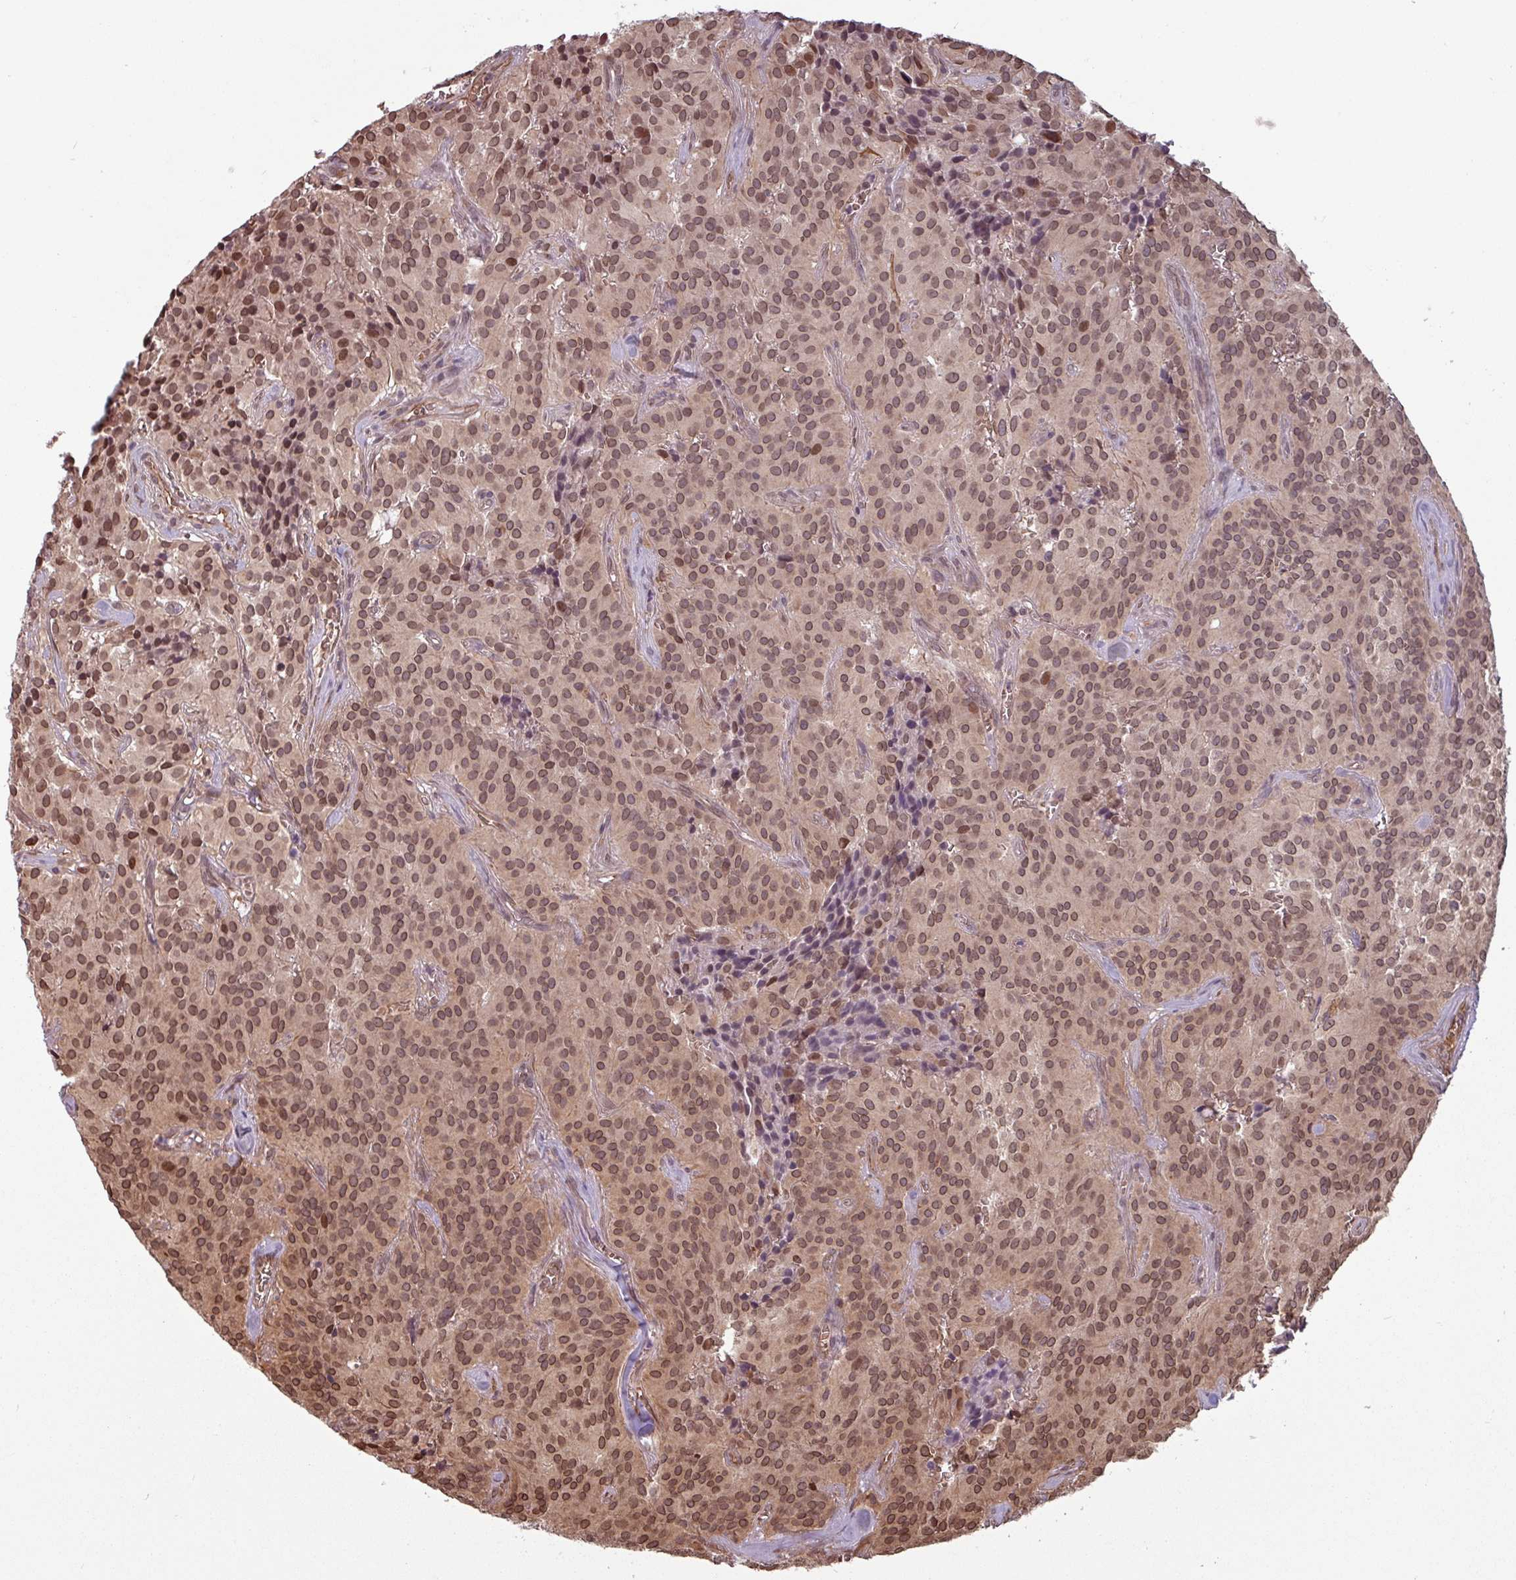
{"staining": {"intensity": "moderate", "quantity": ">75%", "location": "nuclear"}, "tissue": "glioma", "cell_type": "Tumor cells", "image_type": "cancer", "snomed": [{"axis": "morphology", "description": "Glioma, malignant, Low grade"}, {"axis": "topography", "description": "Brain"}], "caption": "Glioma stained with a brown dye exhibits moderate nuclear positive positivity in approximately >75% of tumor cells.", "gene": "RBM4B", "patient": {"sex": "male", "age": 42}}